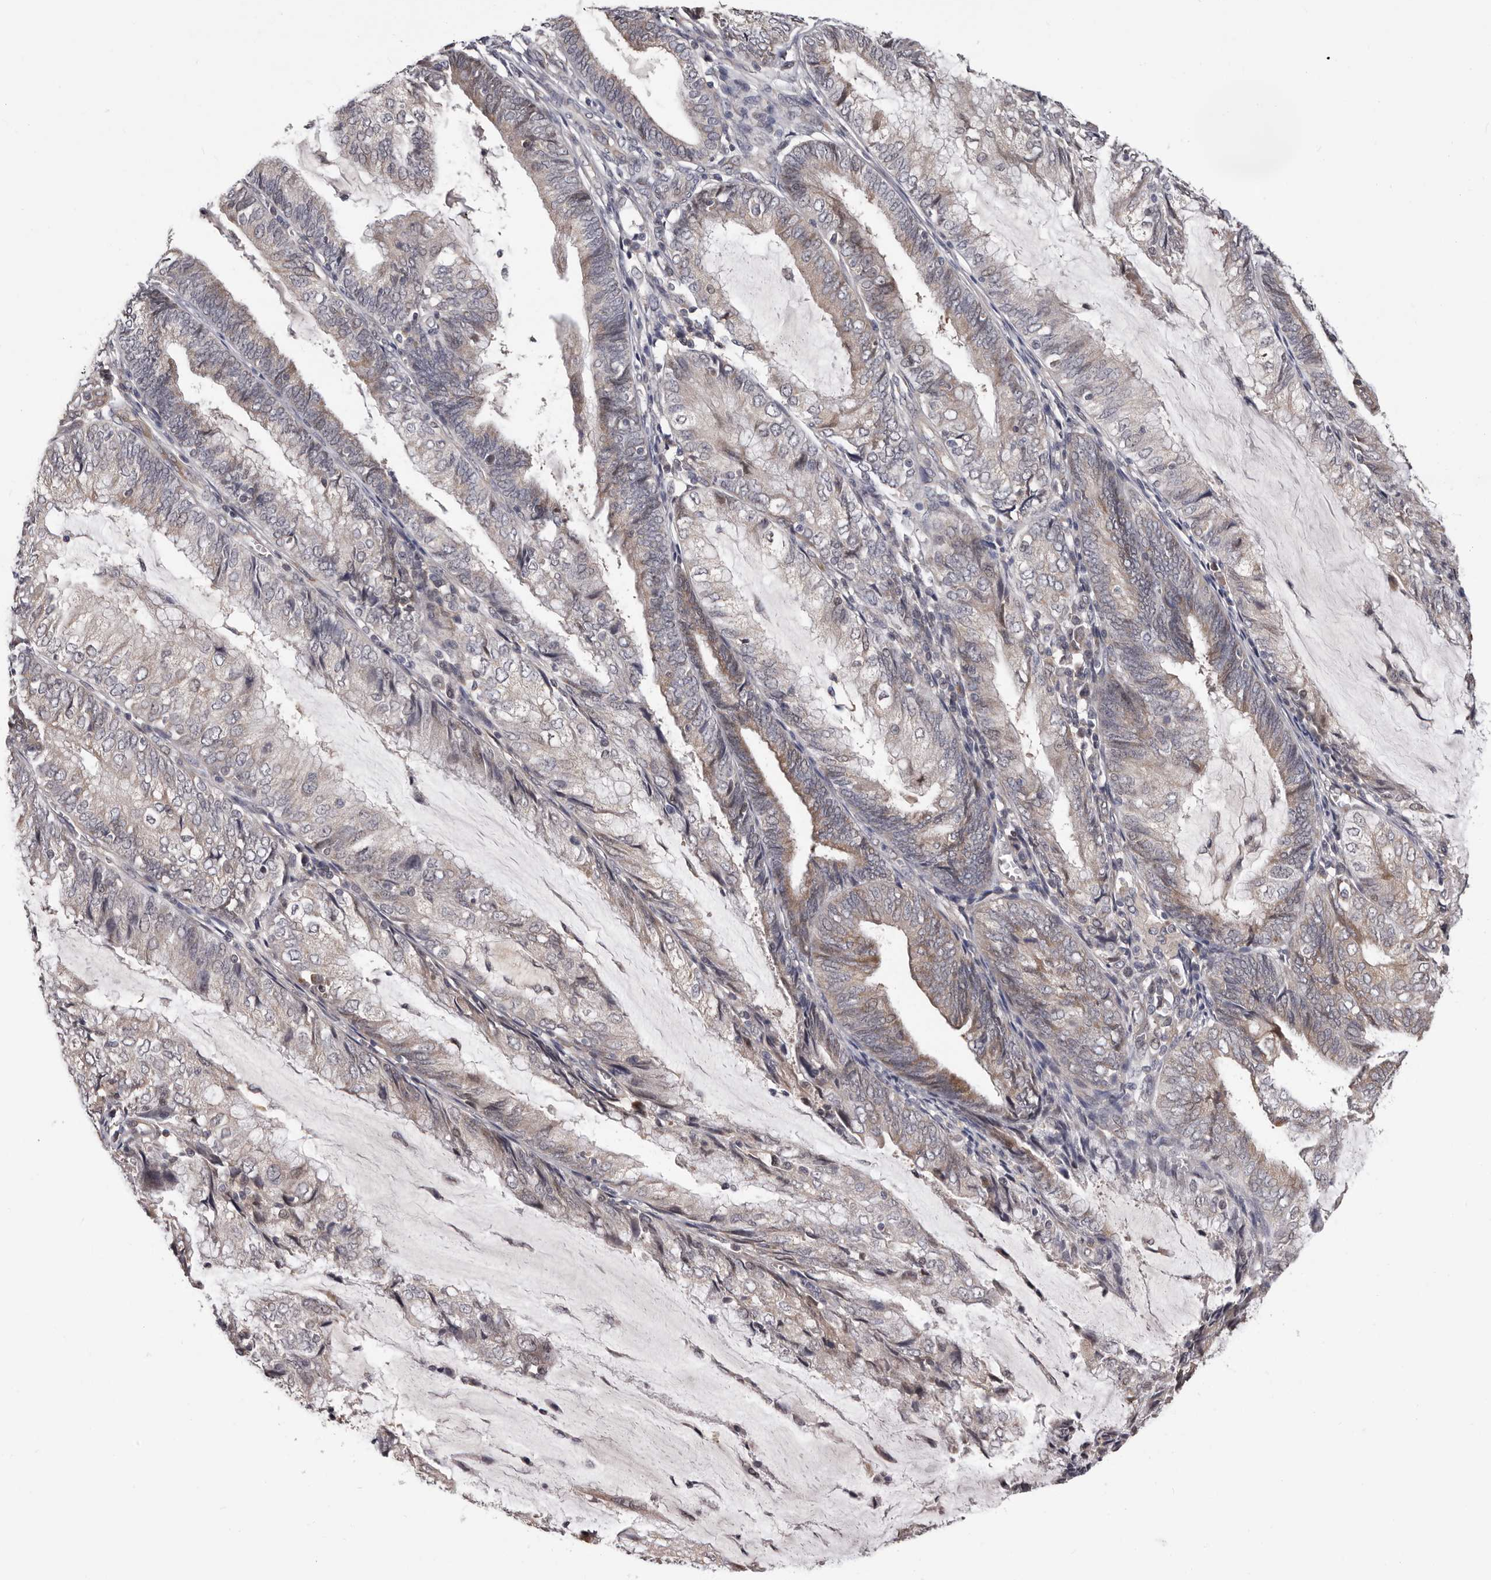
{"staining": {"intensity": "weak", "quantity": "25%-75%", "location": "cytoplasmic/membranous,nuclear"}, "tissue": "endometrial cancer", "cell_type": "Tumor cells", "image_type": "cancer", "snomed": [{"axis": "morphology", "description": "Adenocarcinoma, NOS"}, {"axis": "topography", "description": "Endometrium"}], "caption": "Endometrial adenocarcinoma stained with a protein marker exhibits weak staining in tumor cells.", "gene": "MED8", "patient": {"sex": "female", "age": 81}}